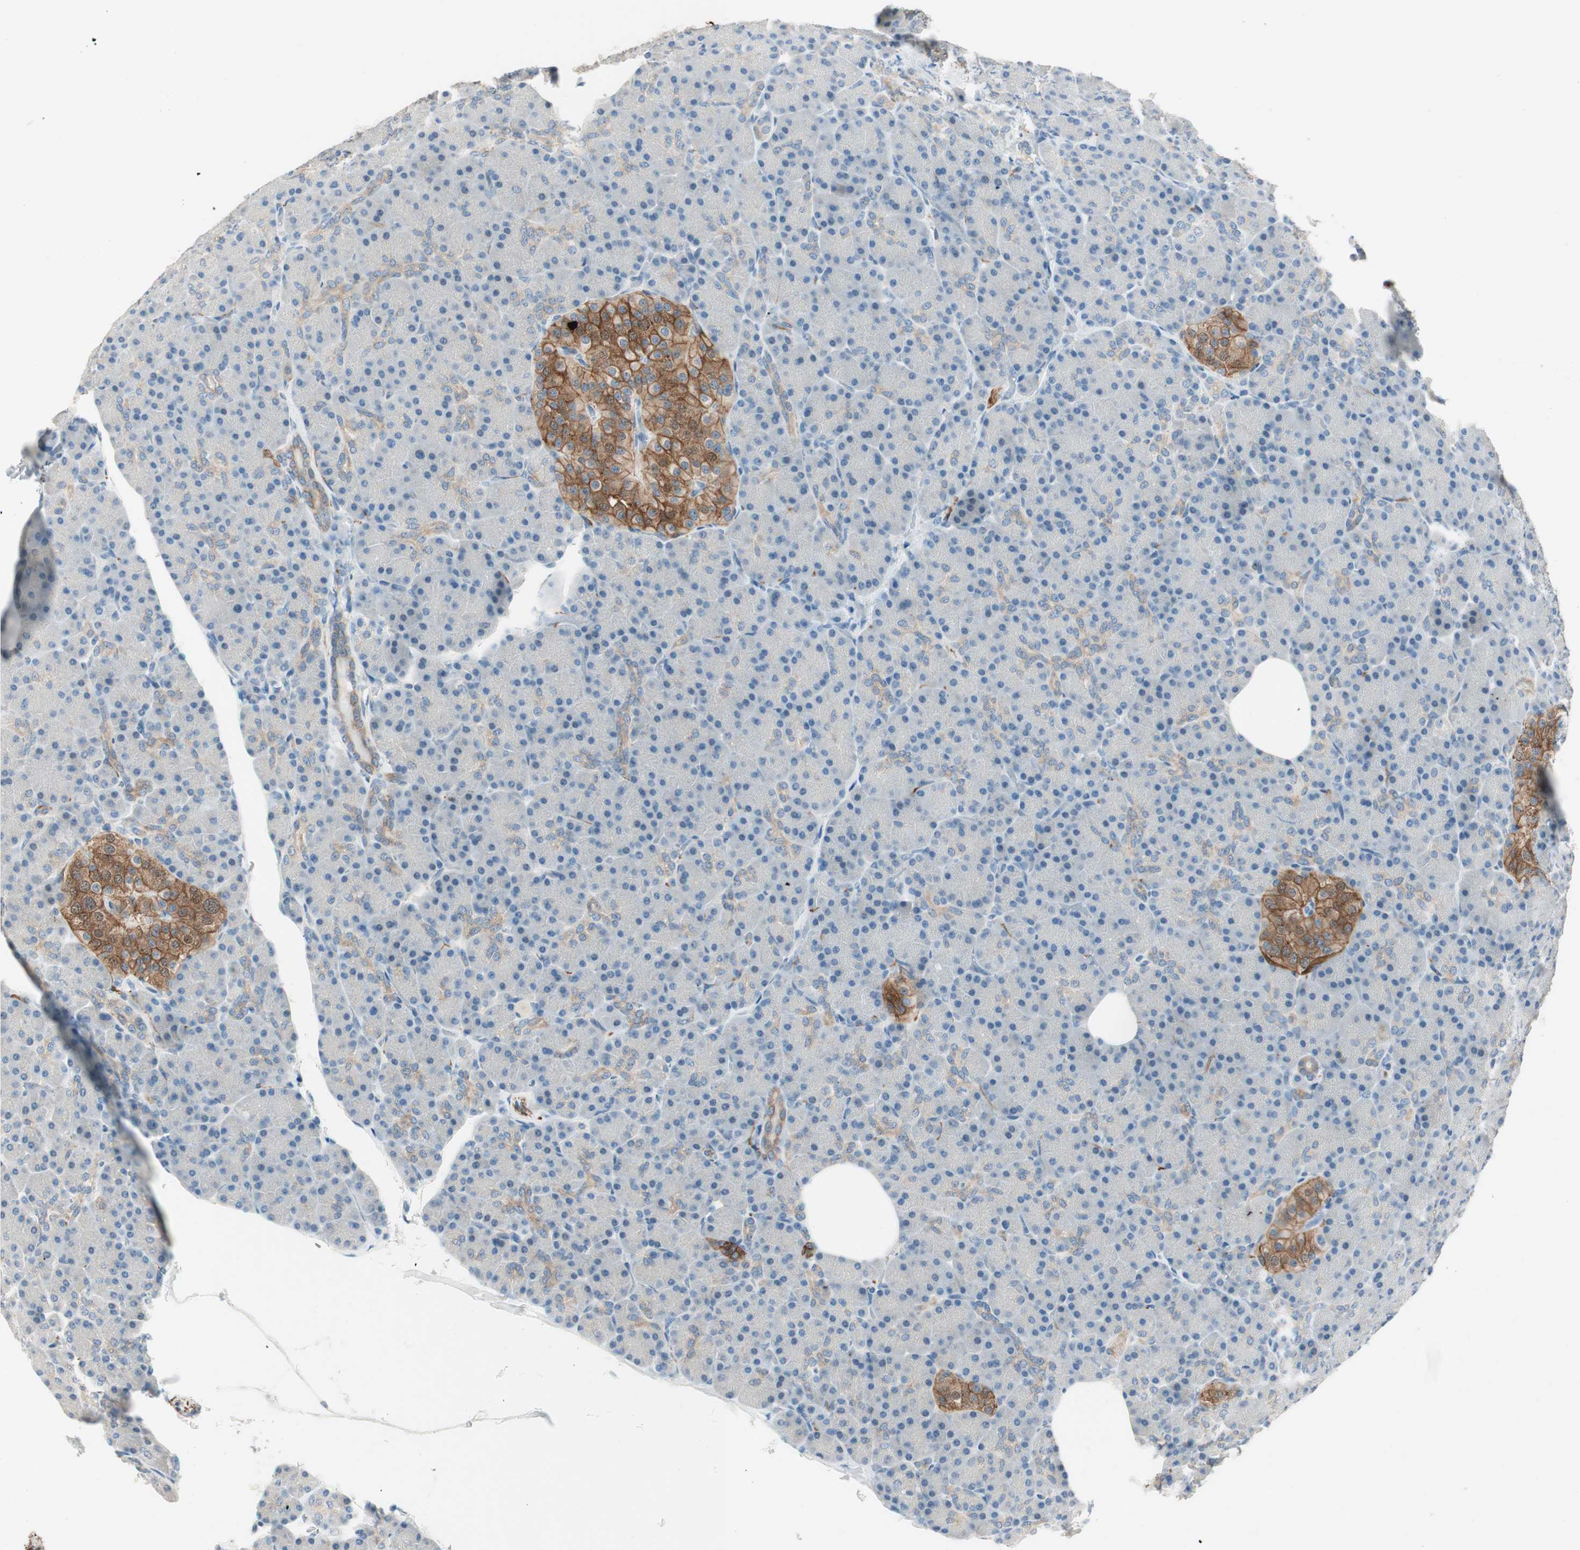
{"staining": {"intensity": "negative", "quantity": "none", "location": "none"}, "tissue": "pancreas", "cell_type": "Exocrine glandular cells", "image_type": "normal", "snomed": [{"axis": "morphology", "description": "Normal tissue, NOS"}, {"axis": "topography", "description": "Pancreas"}], "caption": "Immunohistochemical staining of normal pancreas reveals no significant staining in exocrine glandular cells.", "gene": "GNAO1", "patient": {"sex": "female", "age": 43}}